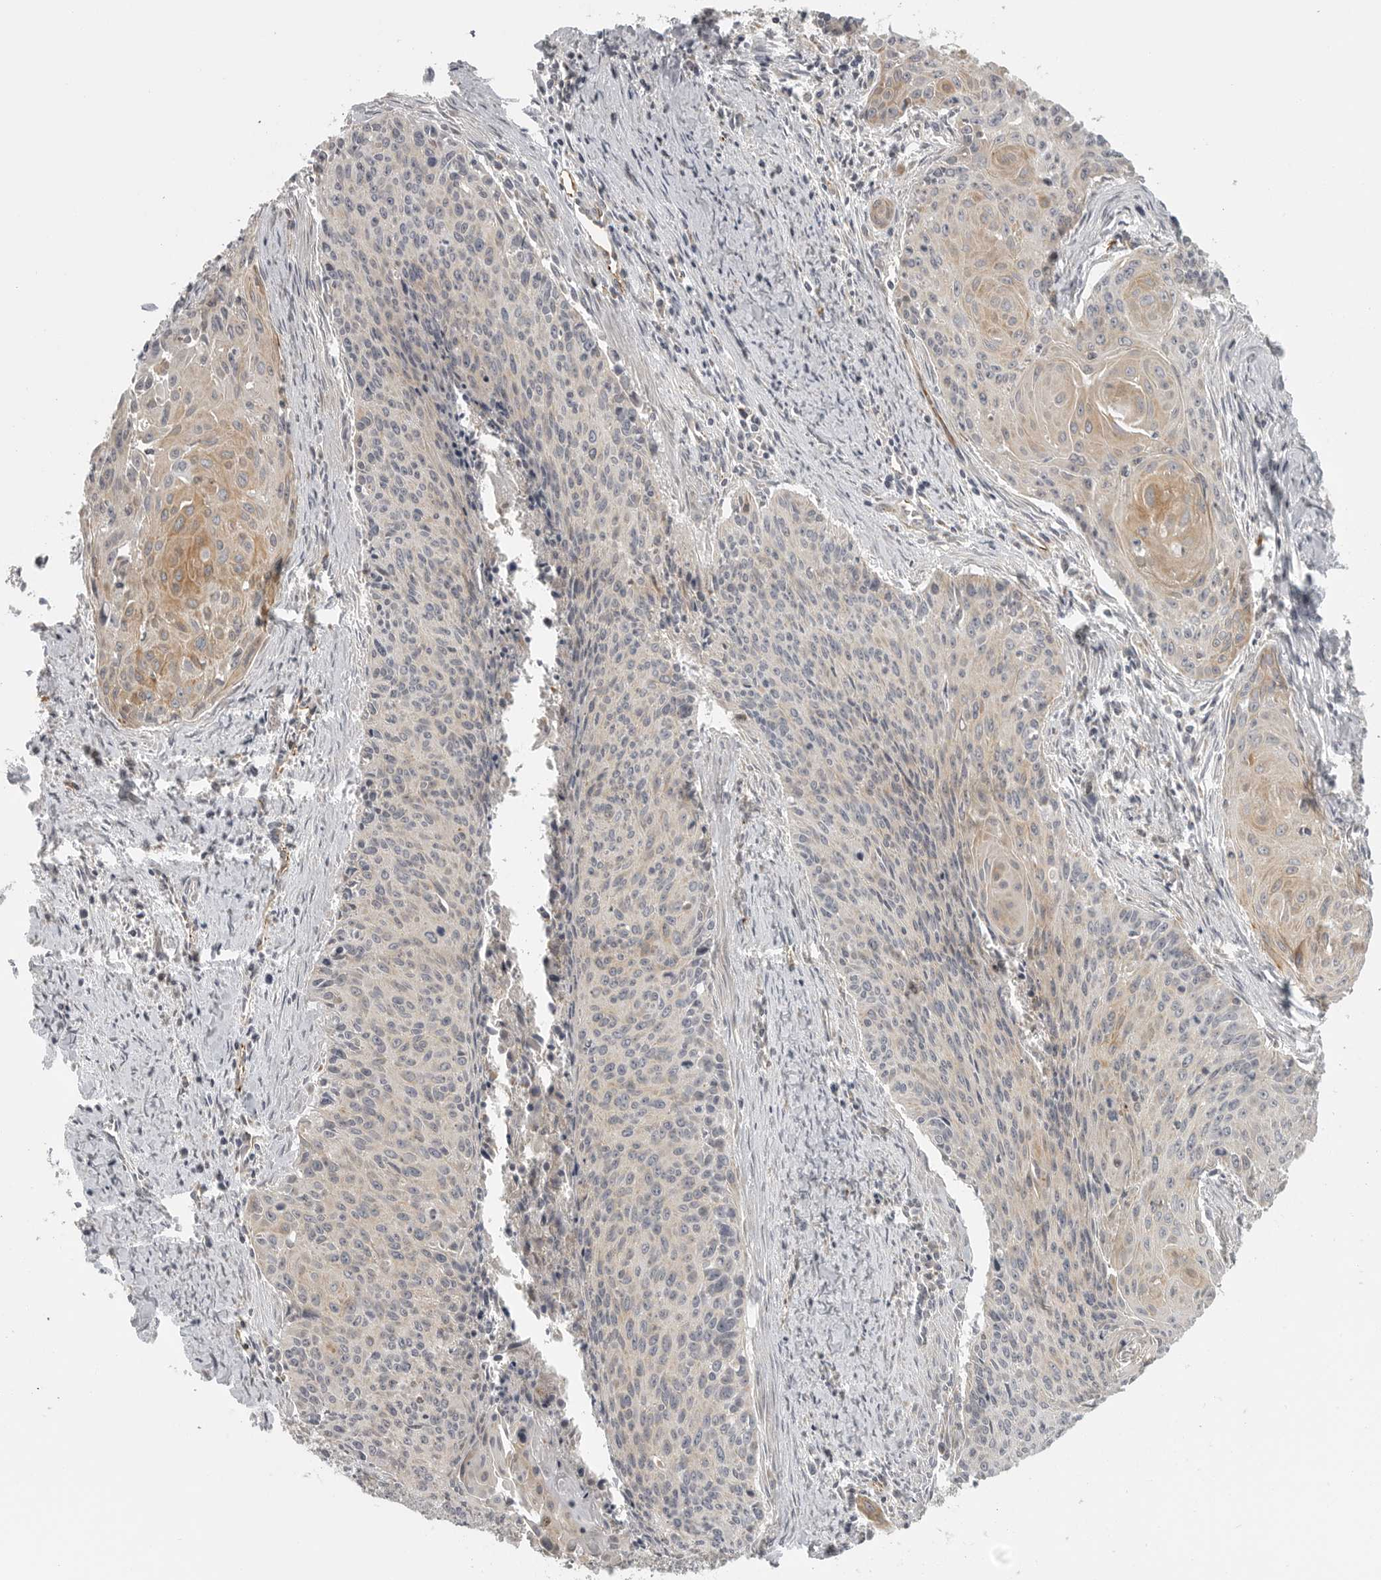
{"staining": {"intensity": "weak", "quantity": "<25%", "location": "cytoplasmic/membranous"}, "tissue": "cervical cancer", "cell_type": "Tumor cells", "image_type": "cancer", "snomed": [{"axis": "morphology", "description": "Squamous cell carcinoma, NOS"}, {"axis": "topography", "description": "Cervix"}], "caption": "Protein analysis of squamous cell carcinoma (cervical) displays no significant expression in tumor cells.", "gene": "RXFP3", "patient": {"sex": "female", "age": 55}}